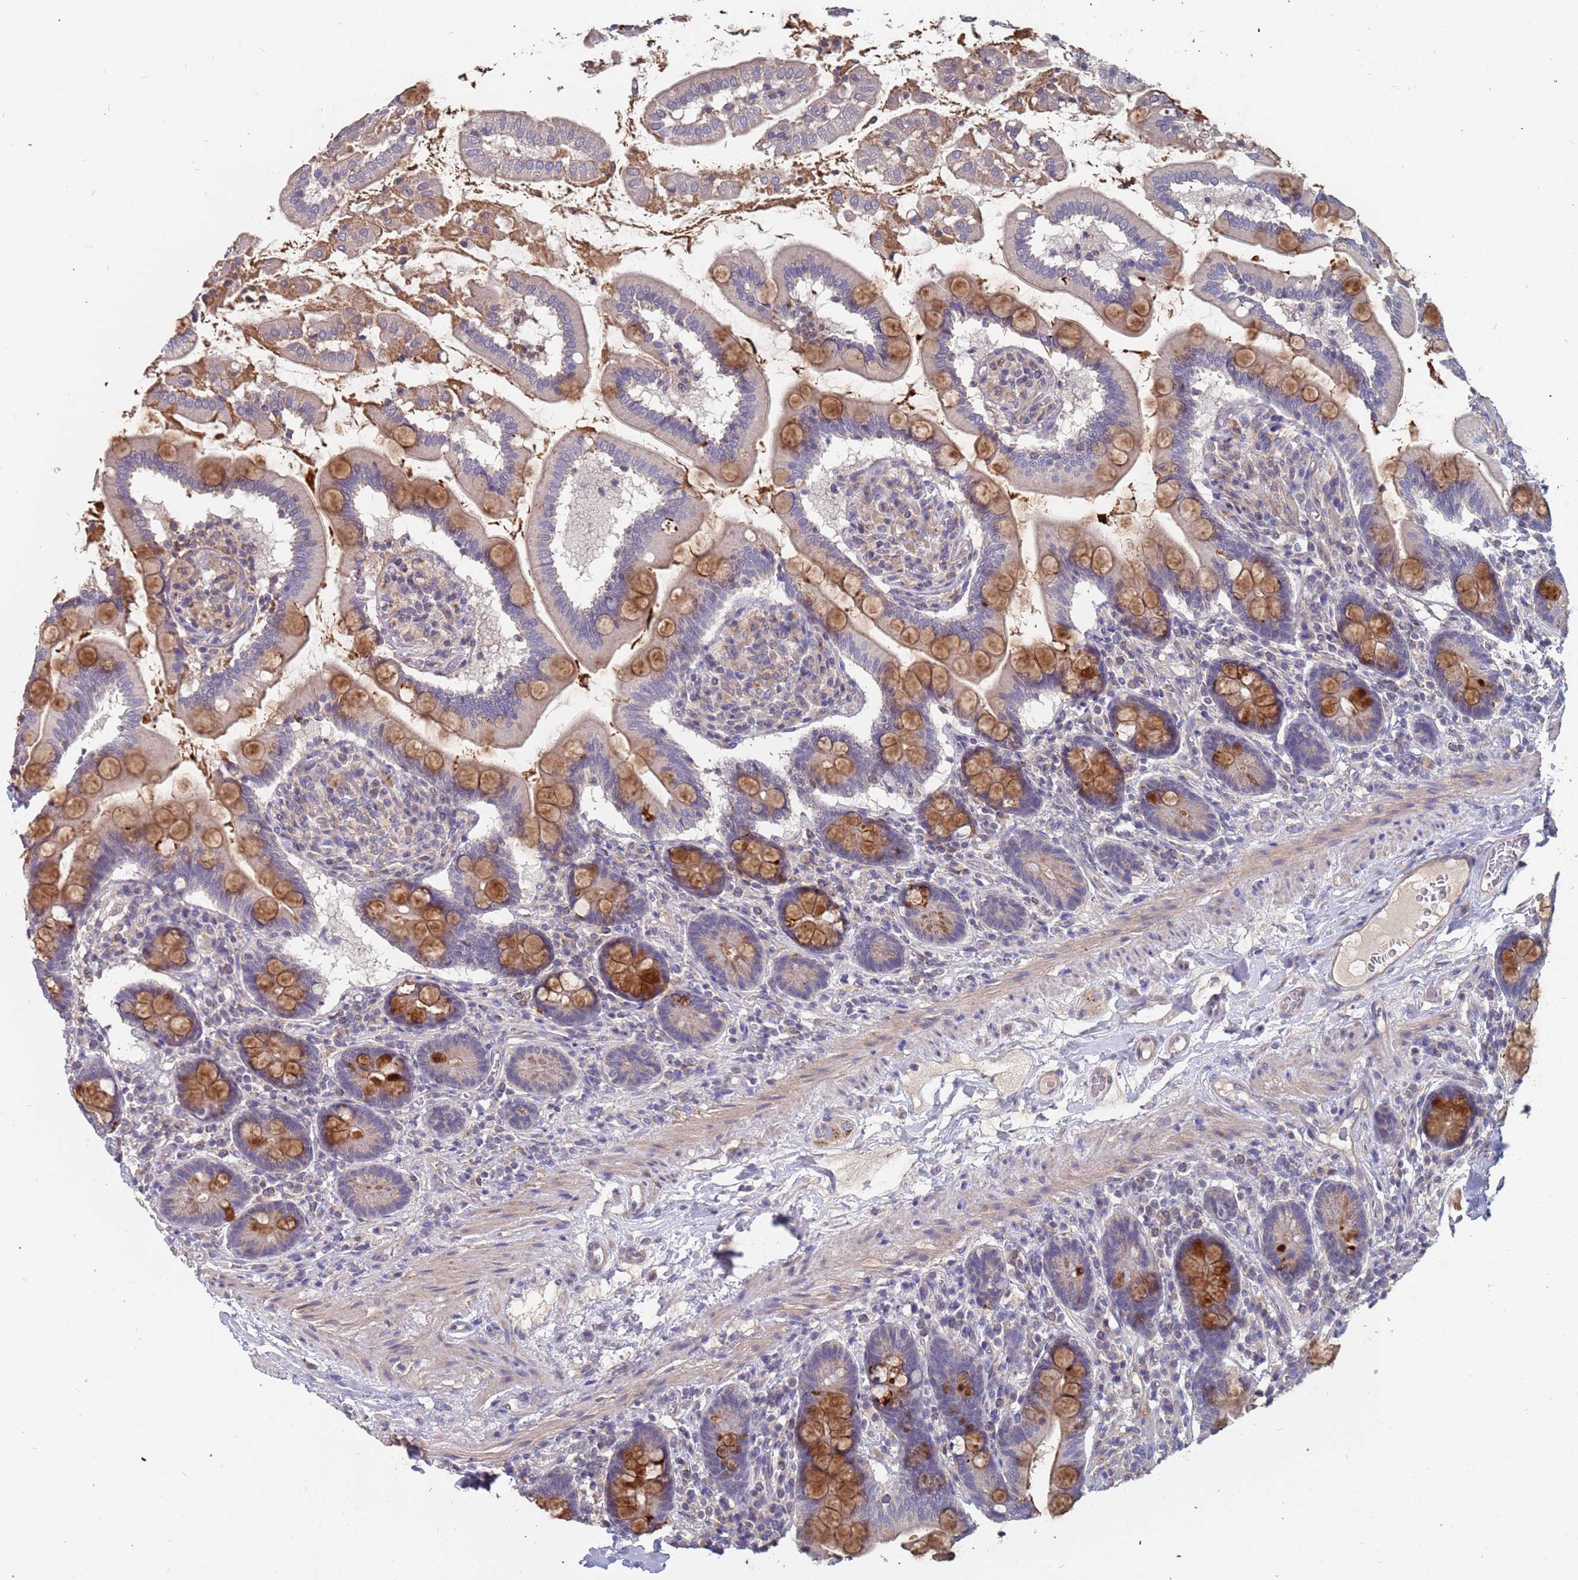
{"staining": {"intensity": "strong", "quantity": "25%-75%", "location": "cytoplasmic/membranous"}, "tissue": "small intestine", "cell_type": "Glandular cells", "image_type": "normal", "snomed": [{"axis": "morphology", "description": "Normal tissue, NOS"}, {"axis": "topography", "description": "Small intestine"}], "caption": "Protein expression by IHC demonstrates strong cytoplasmic/membranous positivity in about 25%-75% of glandular cells in normal small intestine. (DAB (3,3'-diaminobenzidine) = brown stain, brightfield microscopy at high magnification).", "gene": "TCEANC2", "patient": {"sex": "female", "age": 64}}